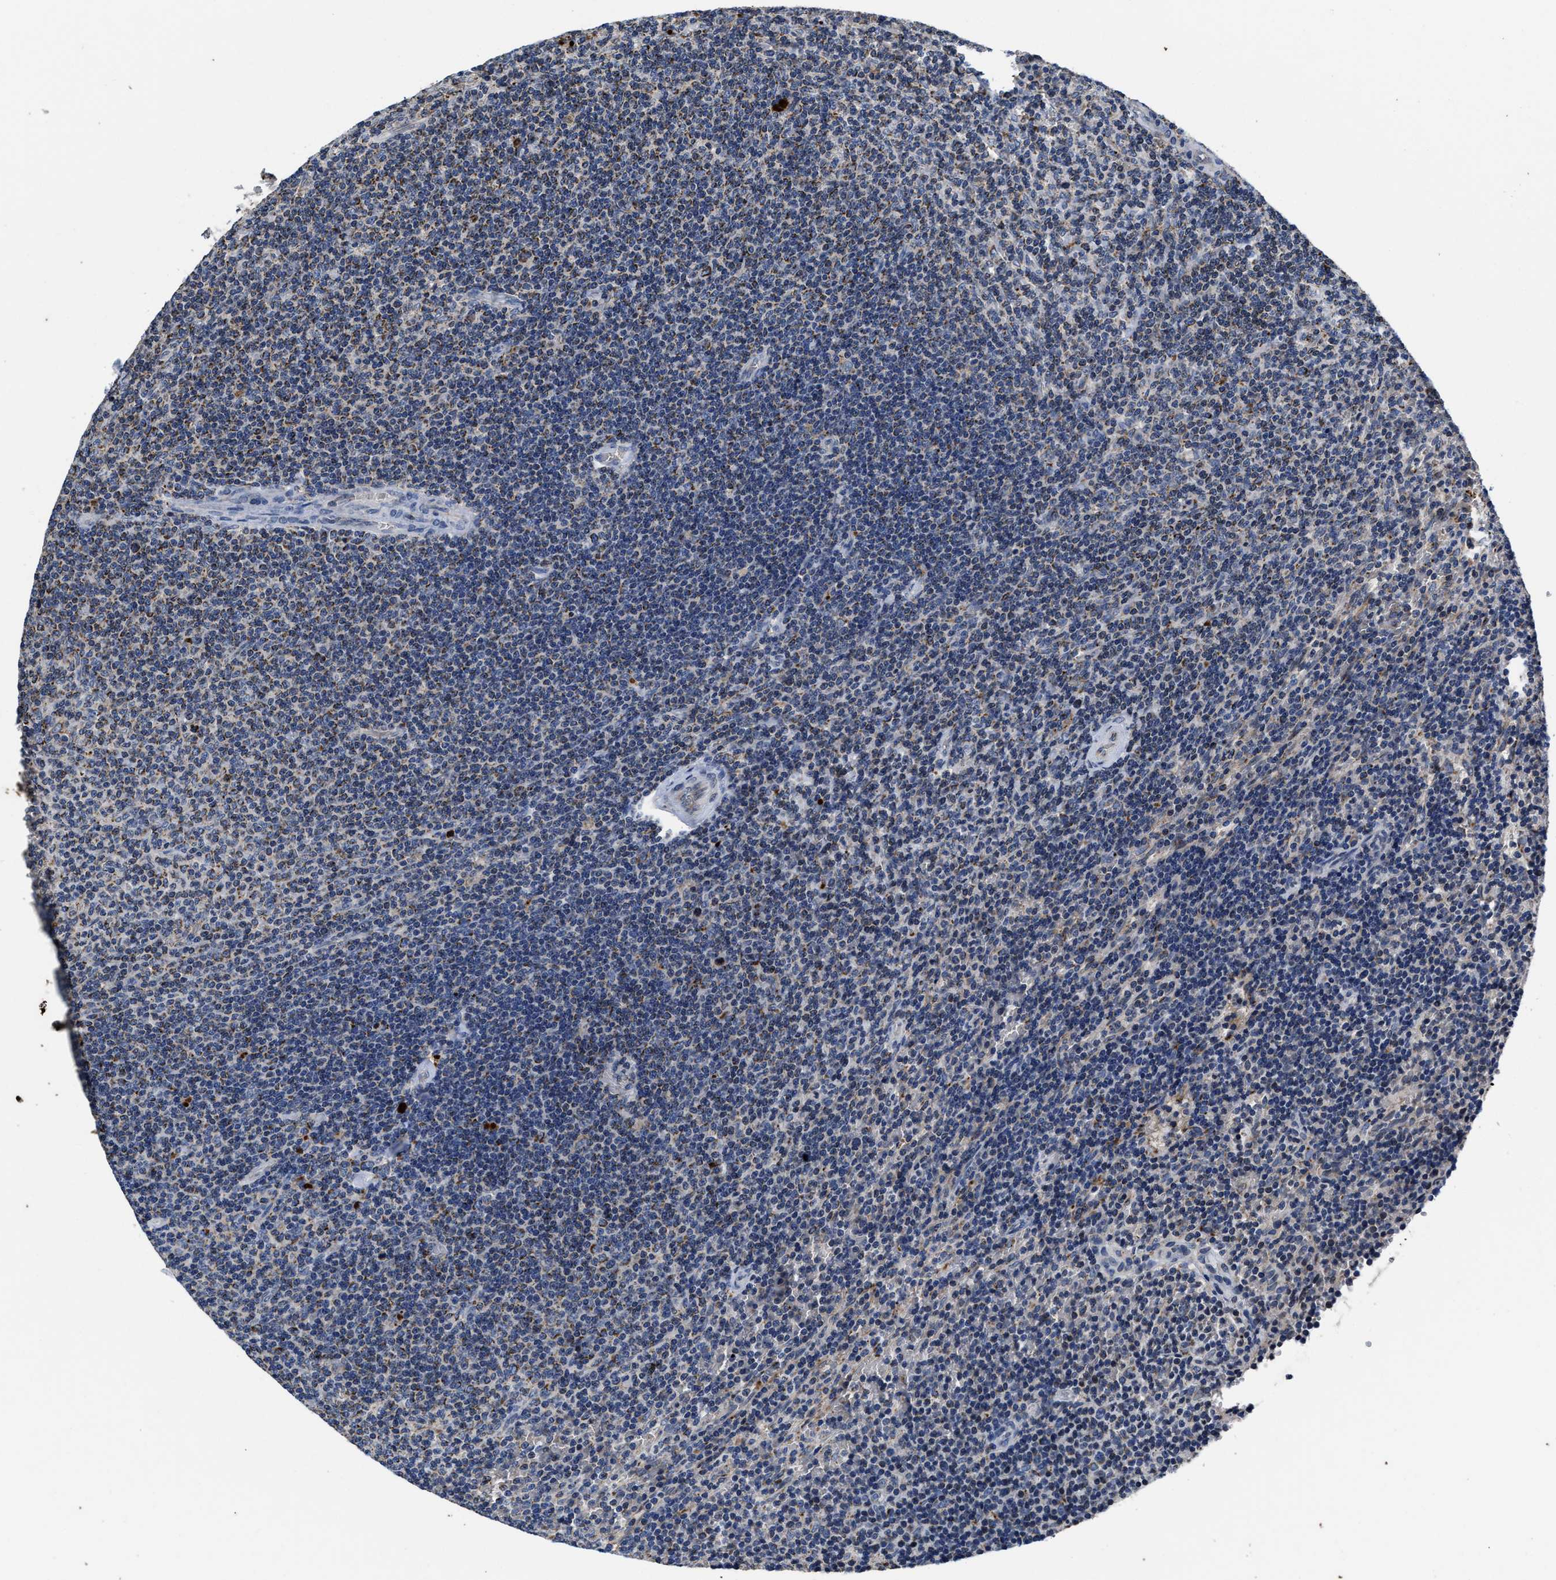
{"staining": {"intensity": "moderate", "quantity": "<25%", "location": "cytoplasmic/membranous"}, "tissue": "lymphoma", "cell_type": "Tumor cells", "image_type": "cancer", "snomed": [{"axis": "morphology", "description": "Malignant lymphoma, non-Hodgkin's type, Low grade"}, {"axis": "topography", "description": "Spleen"}], "caption": "Moderate cytoplasmic/membranous protein positivity is identified in about <25% of tumor cells in low-grade malignant lymphoma, non-Hodgkin's type.", "gene": "CACNA1D", "patient": {"sex": "female", "age": 50}}